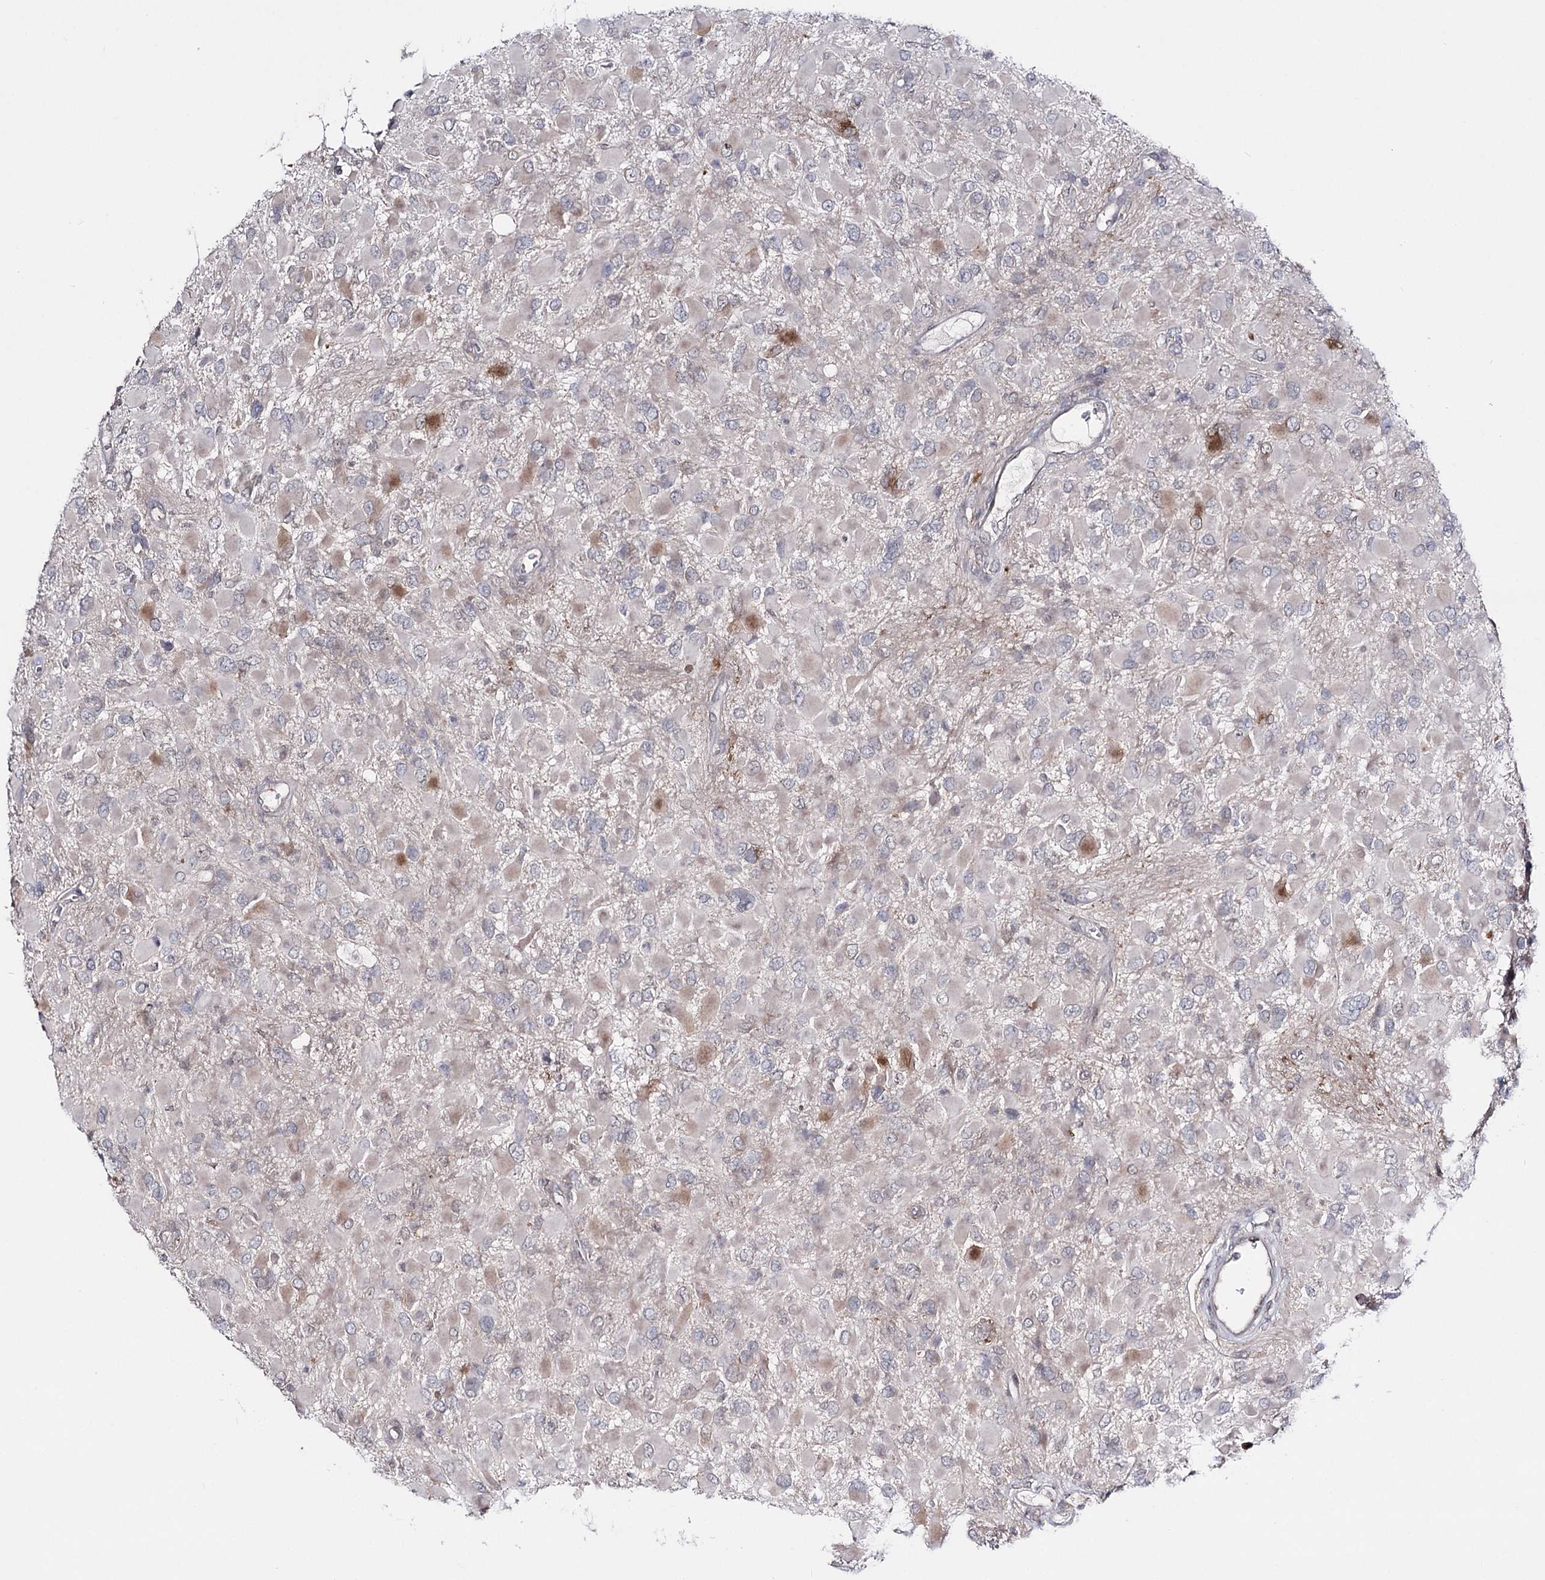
{"staining": {"intensity": "moderate", "quantity": "<25%", "location": "cytoplasmic/membranous,nuclear"}, "tissue": "glioma", "cell_type": "Tumor cells", "image_type": "cancer", "snomed": [{"axis": "morphology", "description": "Glioma, malignant, High grade"}, {"axis": "topography", "description": "Brain"}], "caption": "Malignant glioma (high-grade) stained for a protein exhibits moderate cytoplasmic/membranous and nuclear positivity in tumor cells.", "gene": "HSD11B2", "patient": {"sex": "male", "age": 53}}